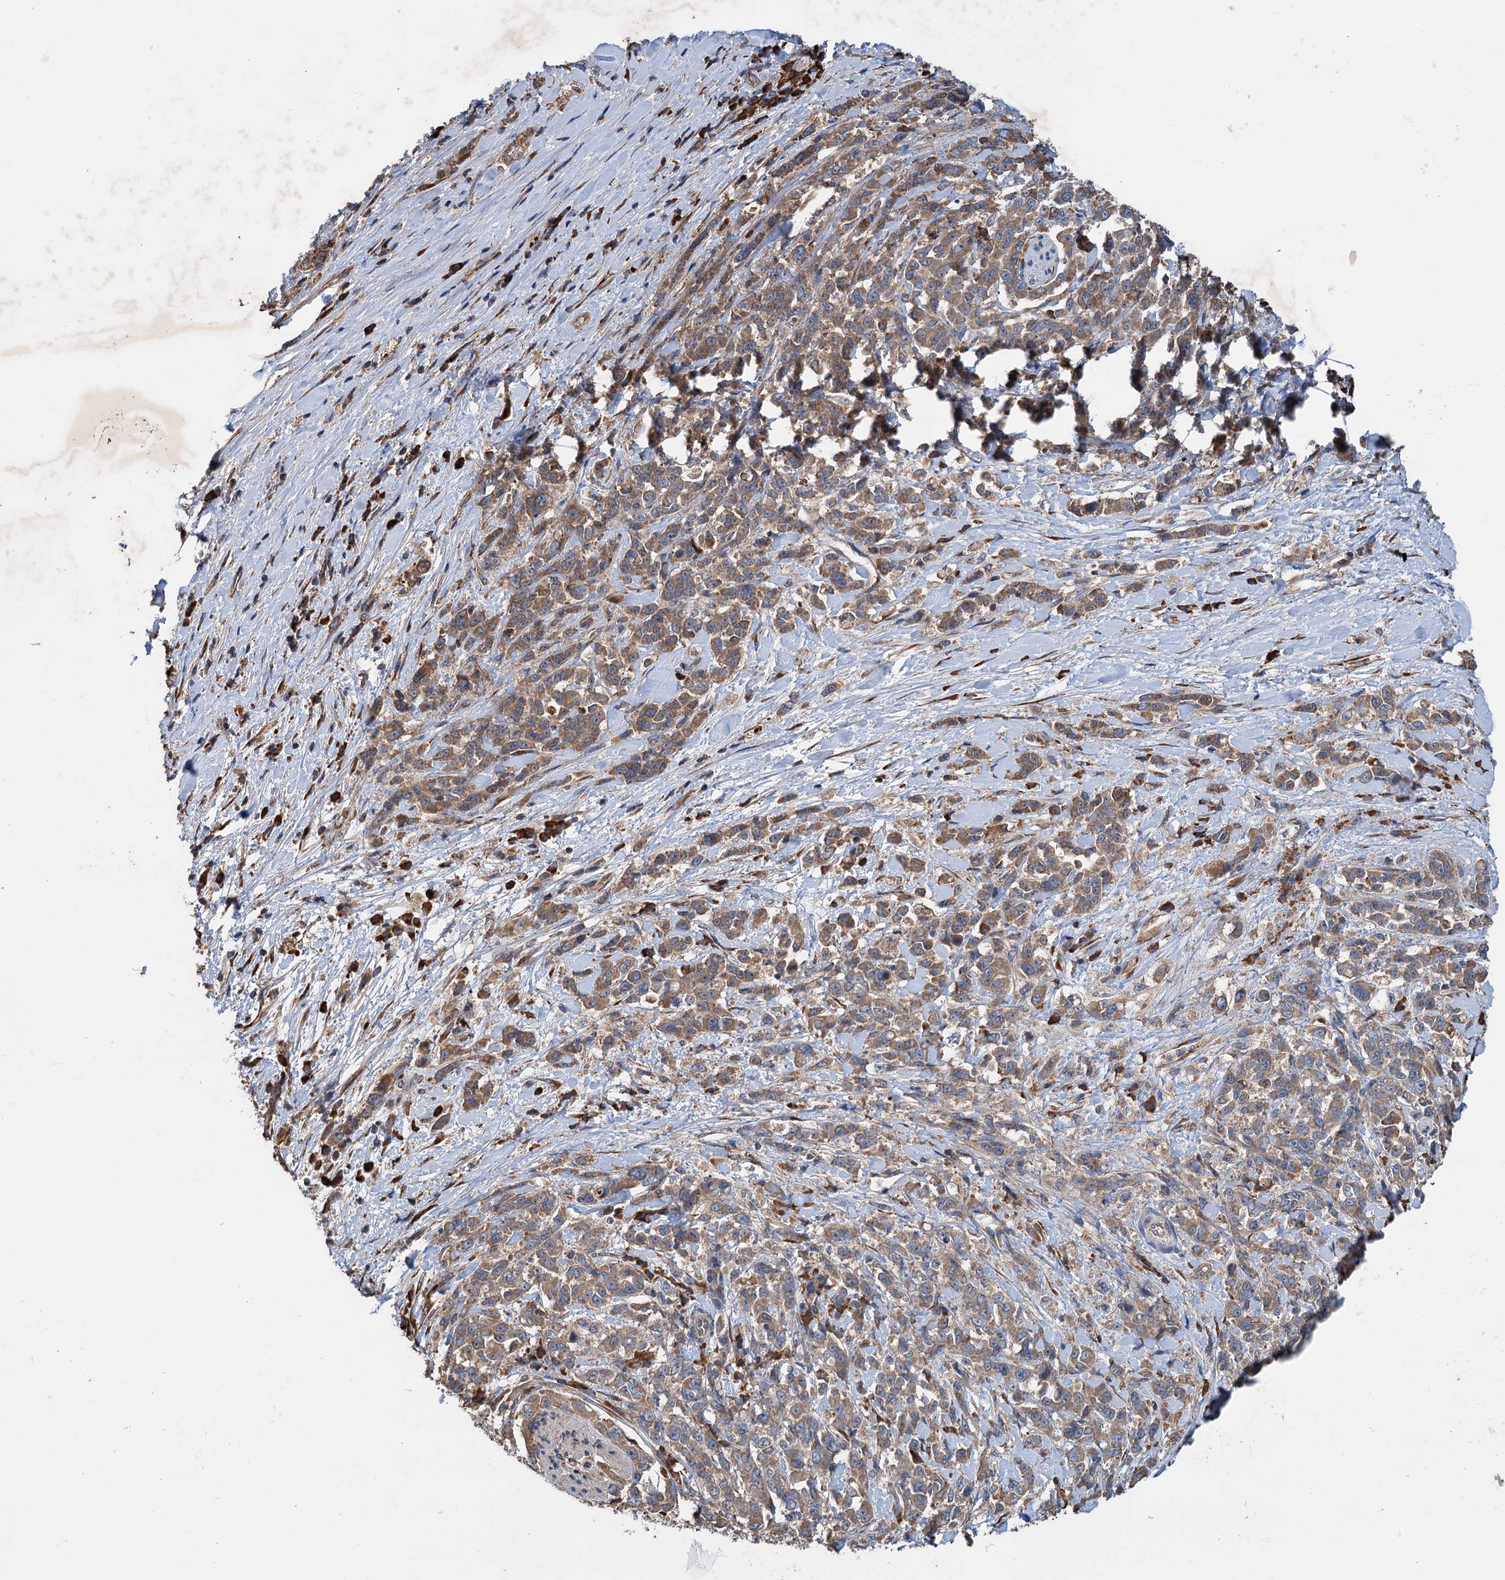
{"staining": {"intensity": "moderate", "quantity": ">75%", "location": "cytoplasmic/membranous"}, "tissue": "pancreatic cancer", "cell_type": "Tumor cells", "image_type": "cancer", "snomed": [{"axis": "morphology", "description": "Normal tissue, NOS"}, {"axis": "morphology", "description": "Adenocarcinoma, NOS"}, {"axis": "topography", "description": "Pancreas"}], "caption": "Immunohistochemistry staining of pancreatic cancer (adenocarcinoma), which displays medium levels of moderate cytoplasmic/membranous staining in approximately >75% of tumor cells indicating moderate cytoplasmic/membranous protein positivity. The staining was performed using DAB (3,3'-diaminobenzidine) (brown) for protein detection and nuclei were counterstained in hematoxylin (blue).", "gene": "LINS1", "patient": {"sex": "female", "age": 64}}